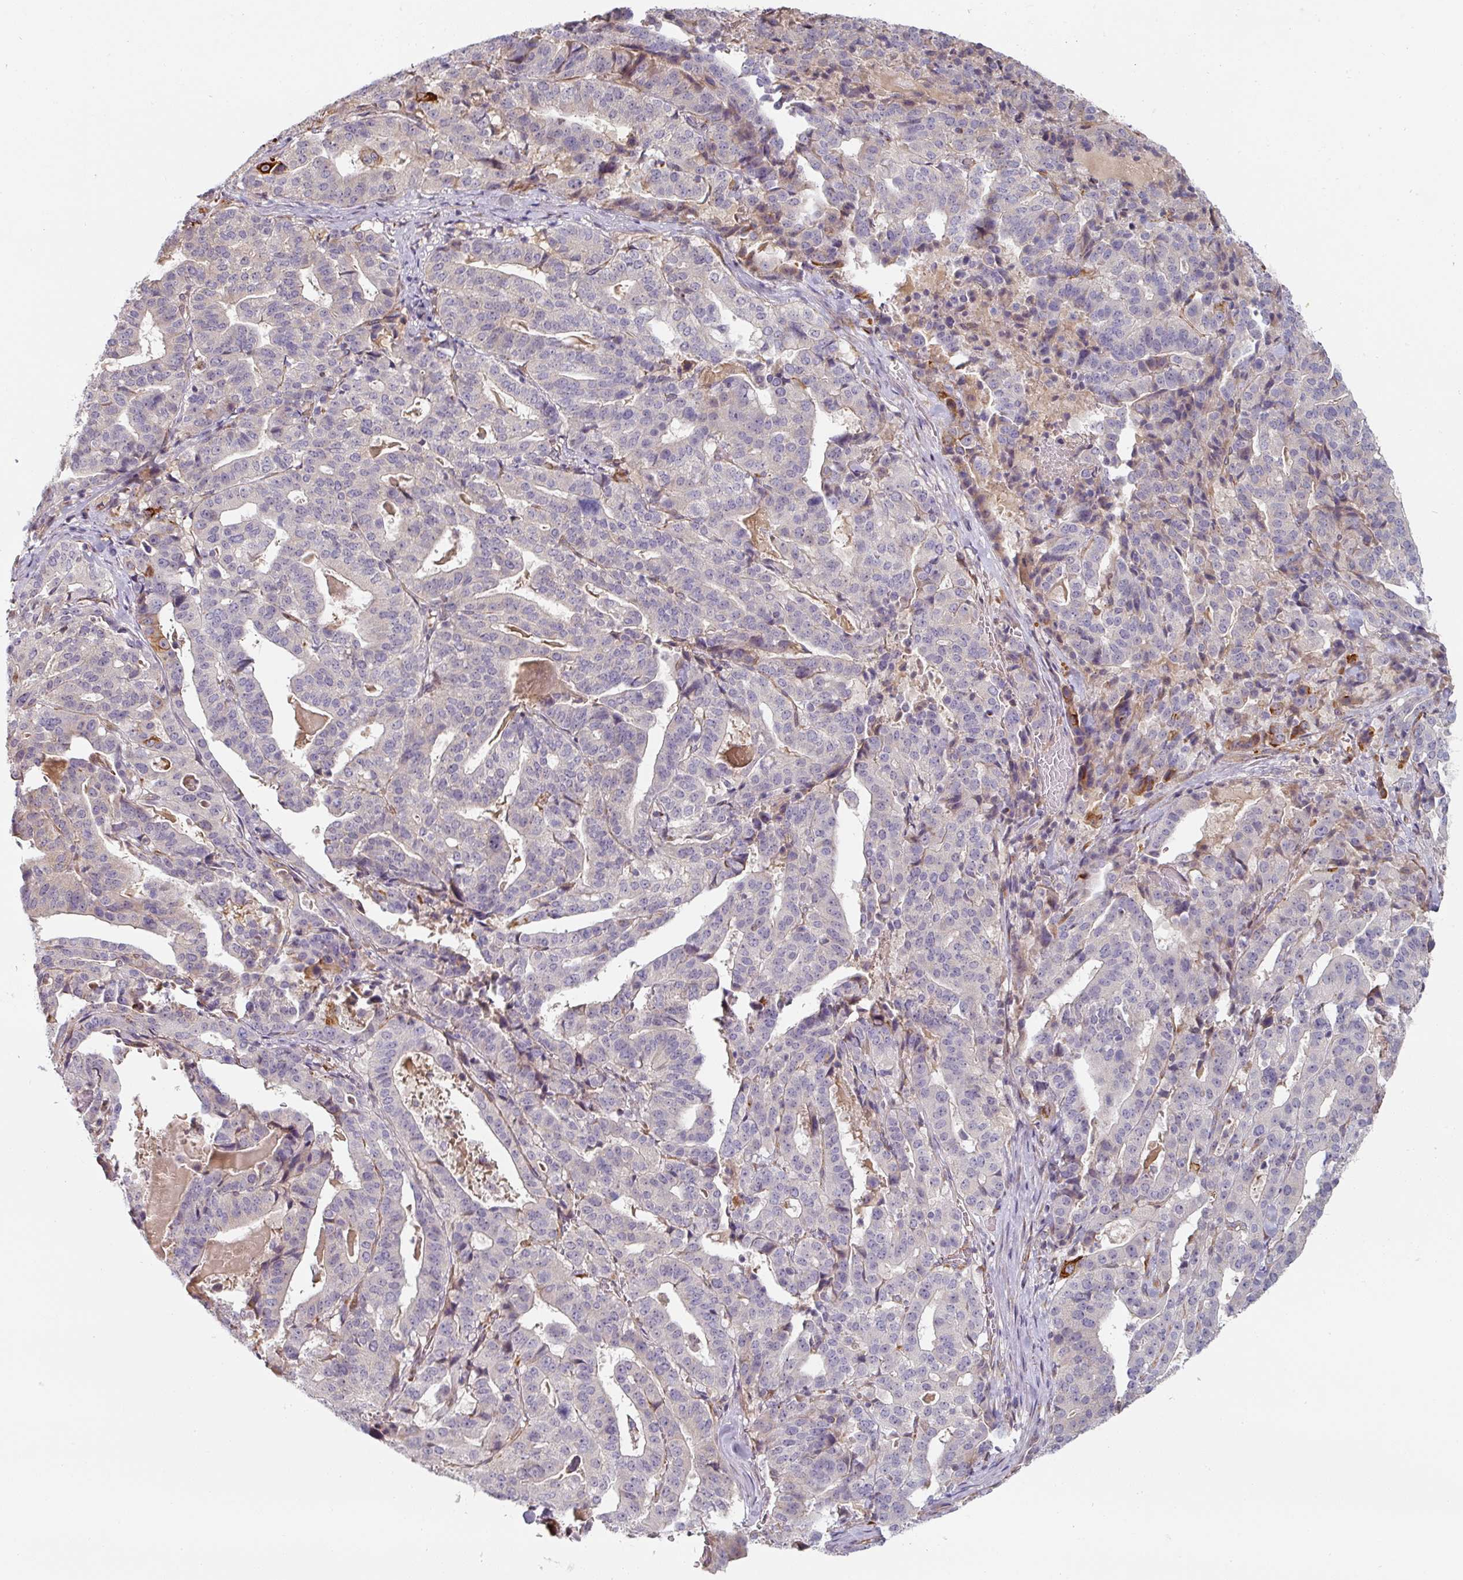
{"staining": {"intensity": "negative", "quantity": "none", "location": "none"}, "tissue": "stomach cancer", "cell_type": "Tumor cells", "image_type": "cancer", "snomed": [{"axis": "morphology", "description": "Adenocarcinoma, NOS"}, {"axis": "topography", "description": "Stomach"}], "caption": "Adenocarcinoma (stomach) stained for a protein using IHC demonstrates no staining tumor cells.", "gene": "CEP78", "patient": {"sex": "male", "age": 48}}